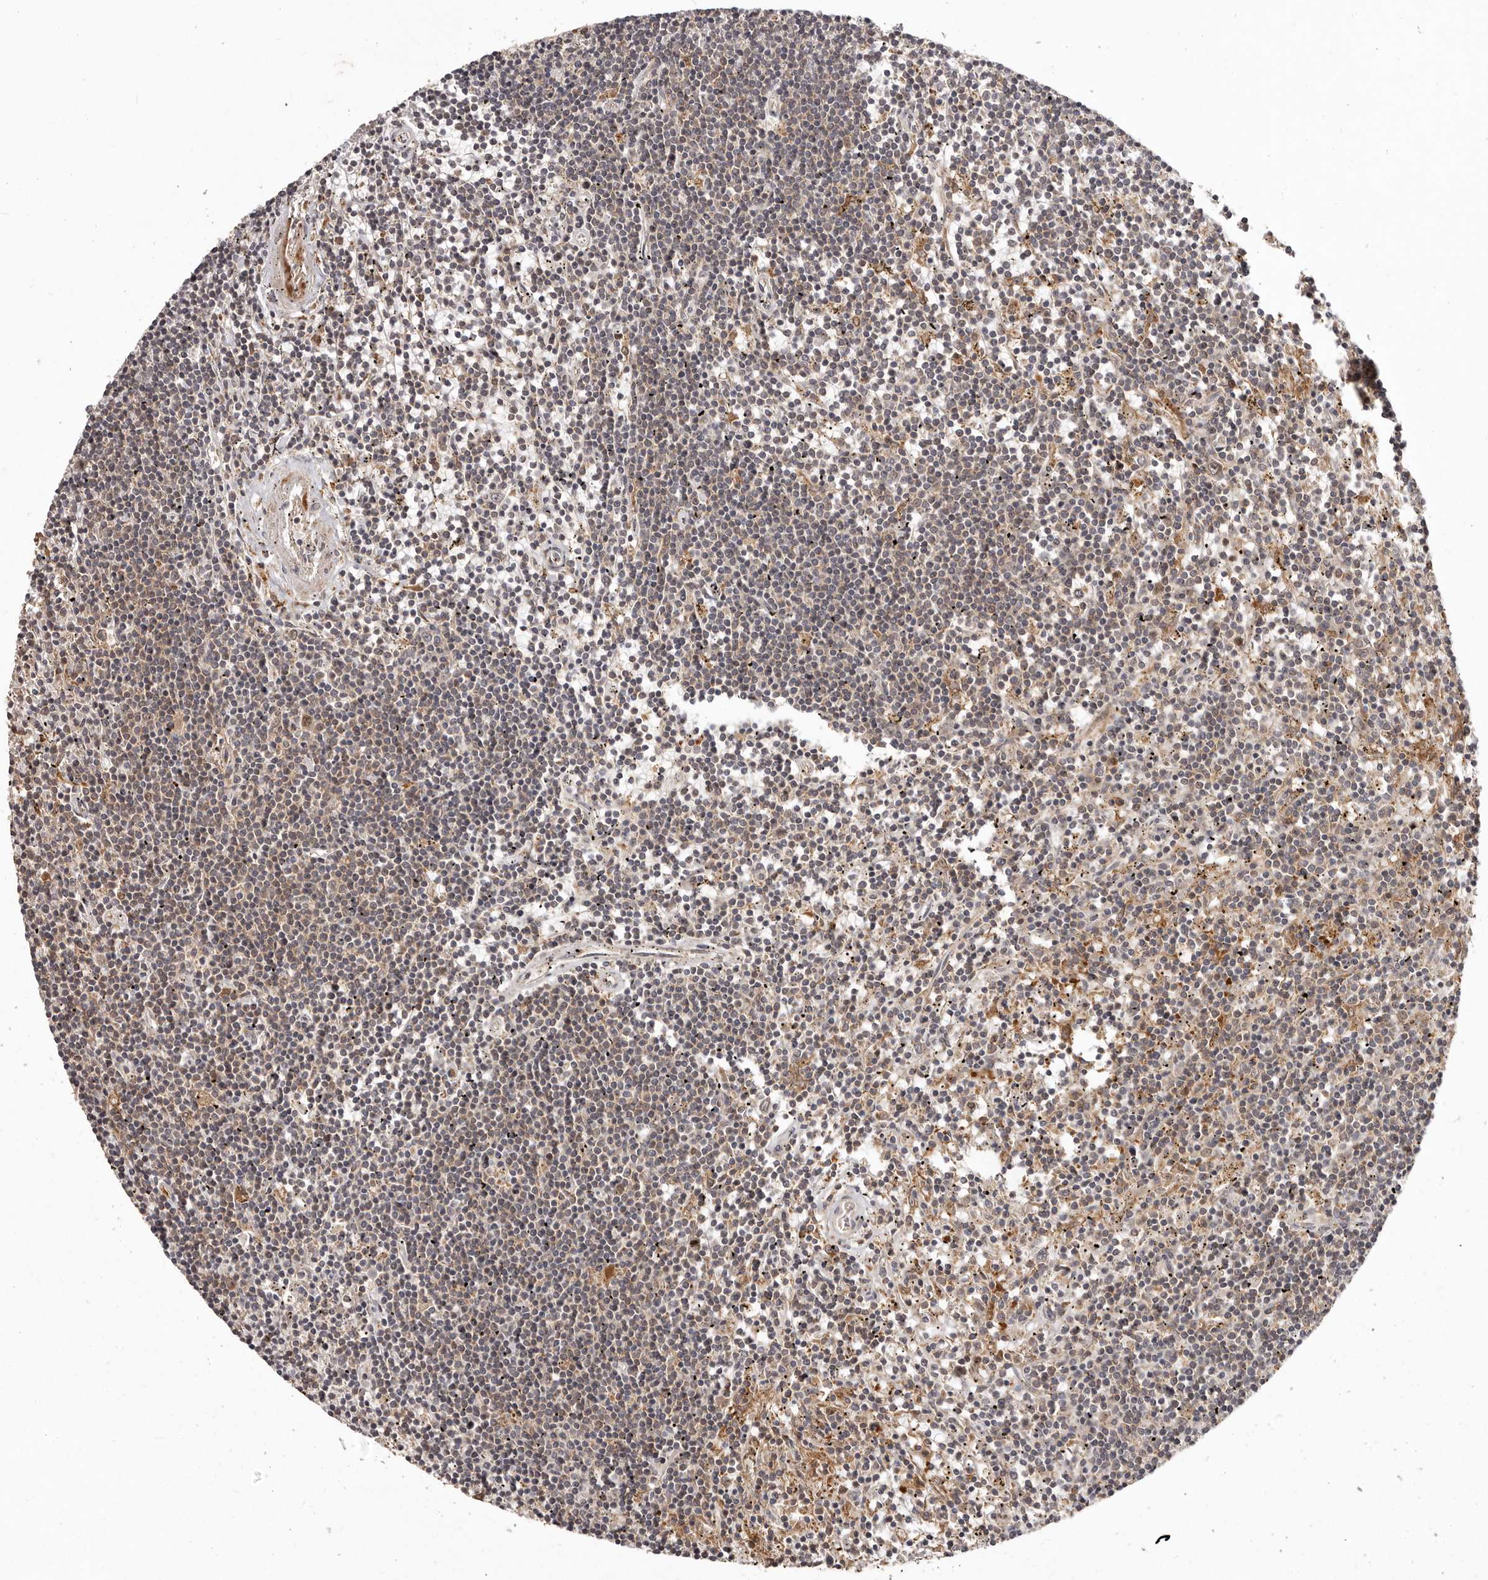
{"staining": {"intensity": "weak", "quantity": "<25%", "location": "cytoplasmic/membranous"}, "tissue": "lymphoma", "cell_type": "Tumor cells", "image_type": "cancer", "snomed": [{"axis": "morphology", "description": "Malignant lymphoma, non-Hodgkin's type, Low grade"}, {"axis": "topography", "description": "Spleen"}], "caption": "The photomicrograph exhibits no significant positivity in tumor cells of malignant lymphoma, non-Hodgkin's type (low-grade).", "gene": "RNF187", "patient": {"sex": "male", "age": 76}}